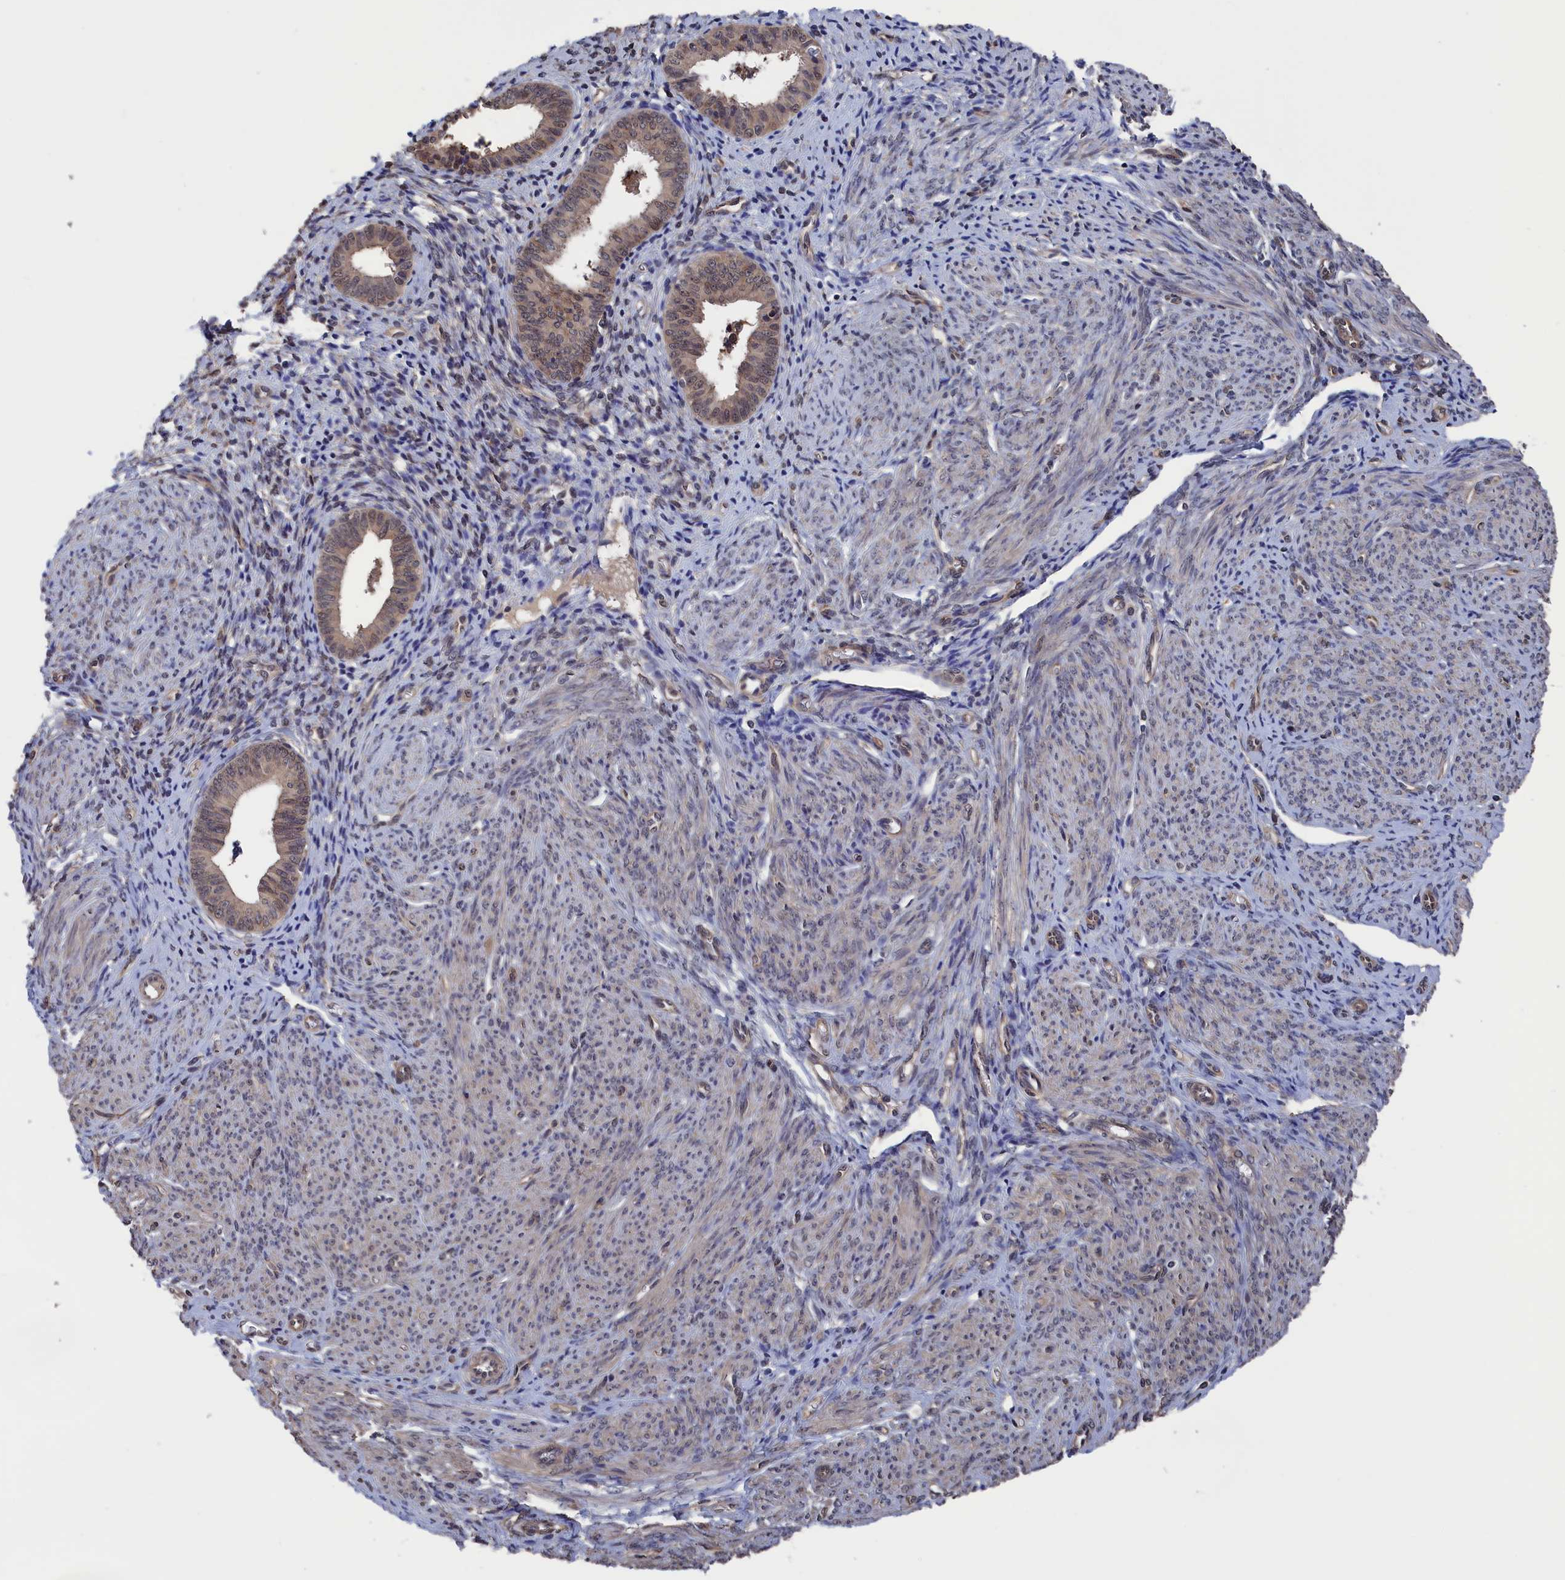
{"staining": {"intensity": "moderate", "quantity": ">75%", "location": "cytoplasmic/membranous"}, "tissue": "endometrial cancer", "cell_type": "Tumor cells", "image_type": "cancer", "snomed": [{"axis": "morphology", "description": "Adenocarcinoma, NOS"}, {"axis": "topography", "description": "Endometrium"}], "caption": "Immunohistochemistry histopathology image of human endometrial cancer stained for a protein (brown), which reveals medium levels of moderate cytoplasmic/membranous positivity in about >75% of tumor cells.", "gene": "NUTF2", "patient": {"sex": "female", "age": 79}}